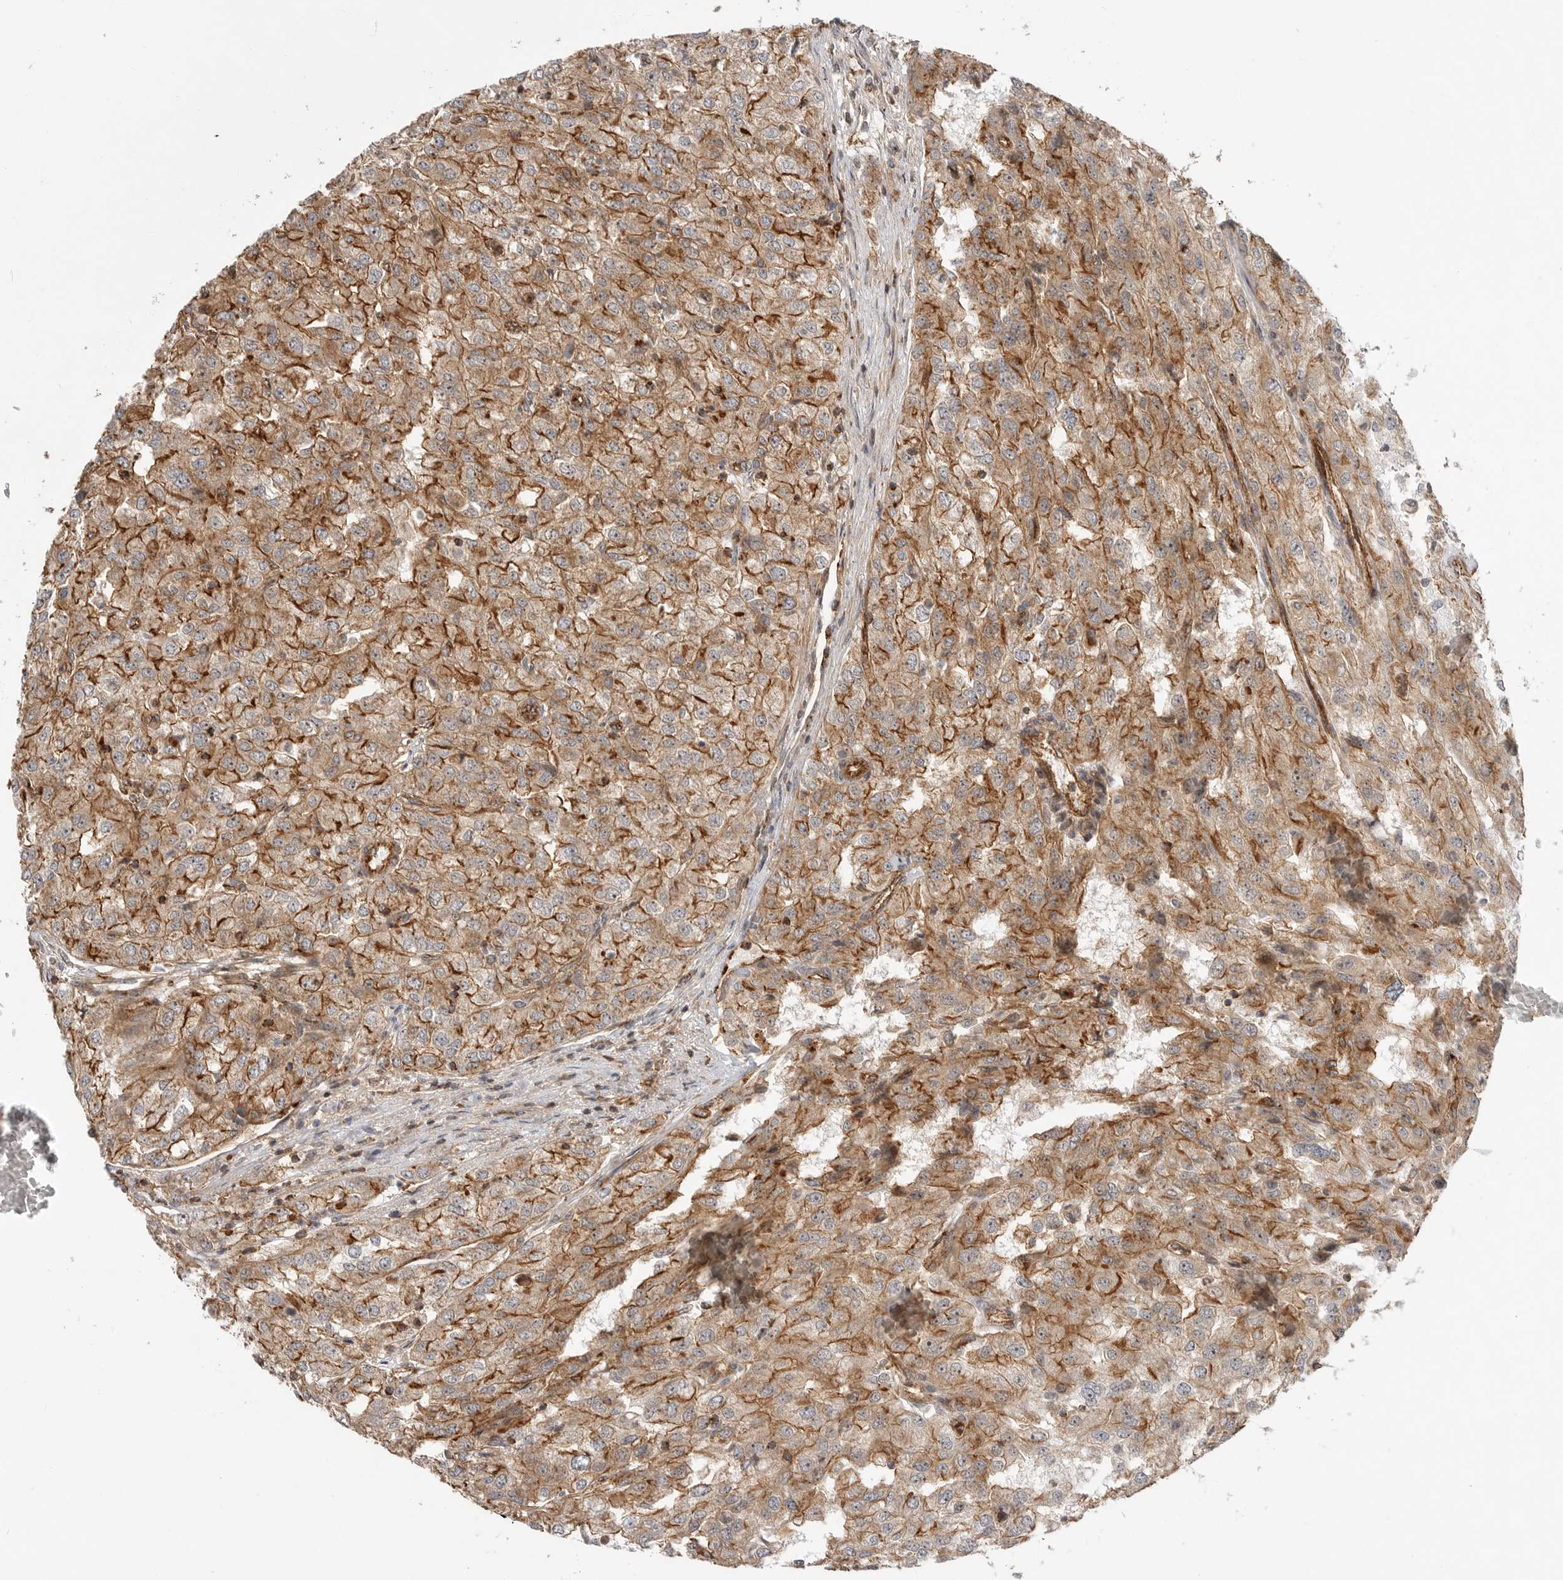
{"staining": {"intensity": "strong", "quantity": ">75%", "location": "cytoplasmic/membranous"}, "tissue": "renal cancer", "cell_type": "Tumor cells", "image_type": "cancer", "snomed": [{"axis": "morphology", "description": "Adenocarcinoma, NOS"}, {"axis": "topography", "description": "Kidney"}], "caption": "Human adenocarcinoma (renal) stained with a protein marker reveals strong staining in tumor cells.", "gene": "GPATCH2", "patient": {"sex": "female", "age": 54}}